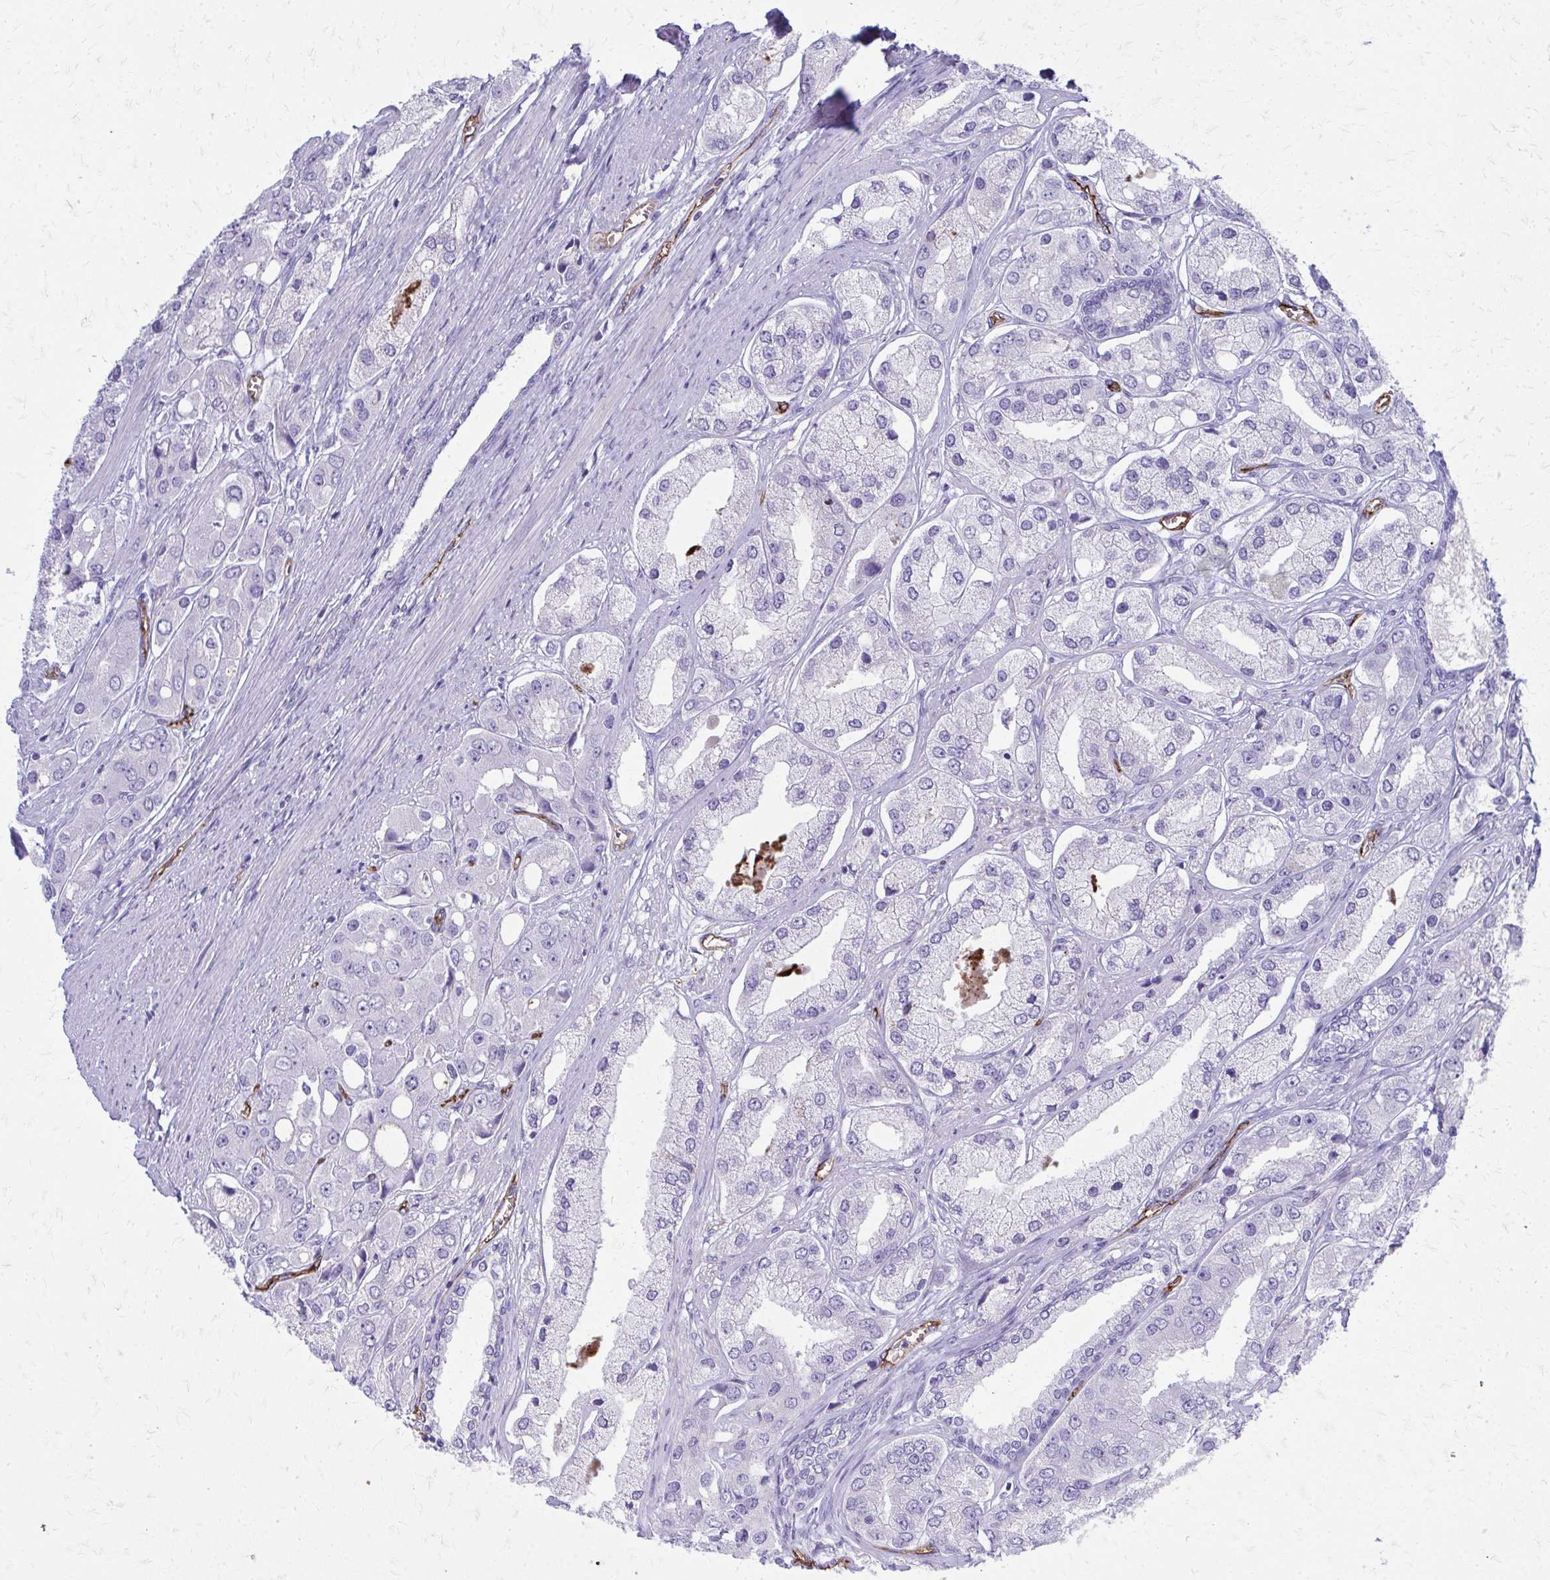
{"staining": {"intensity": "negative", "quantity": "none", "location": "none"}, "tissue": "prostate cancer", "cell_type": "Tumor cells", "image_type": "cancer", "snomed": [{"axis": "morphology", "description": "Adenocarcinoma, Low grade"}, {"axis": "topography", "description": "Prostate"}], "caption": "DAB (3,3'-diaminobenzidine) immunohistochemical staining of human low-grade adenocarcinoma (prostate) reveals no significant positivity in tumor cells.", "gene": "TPSG1", "patient": {"sex": "male", "age": 69}}